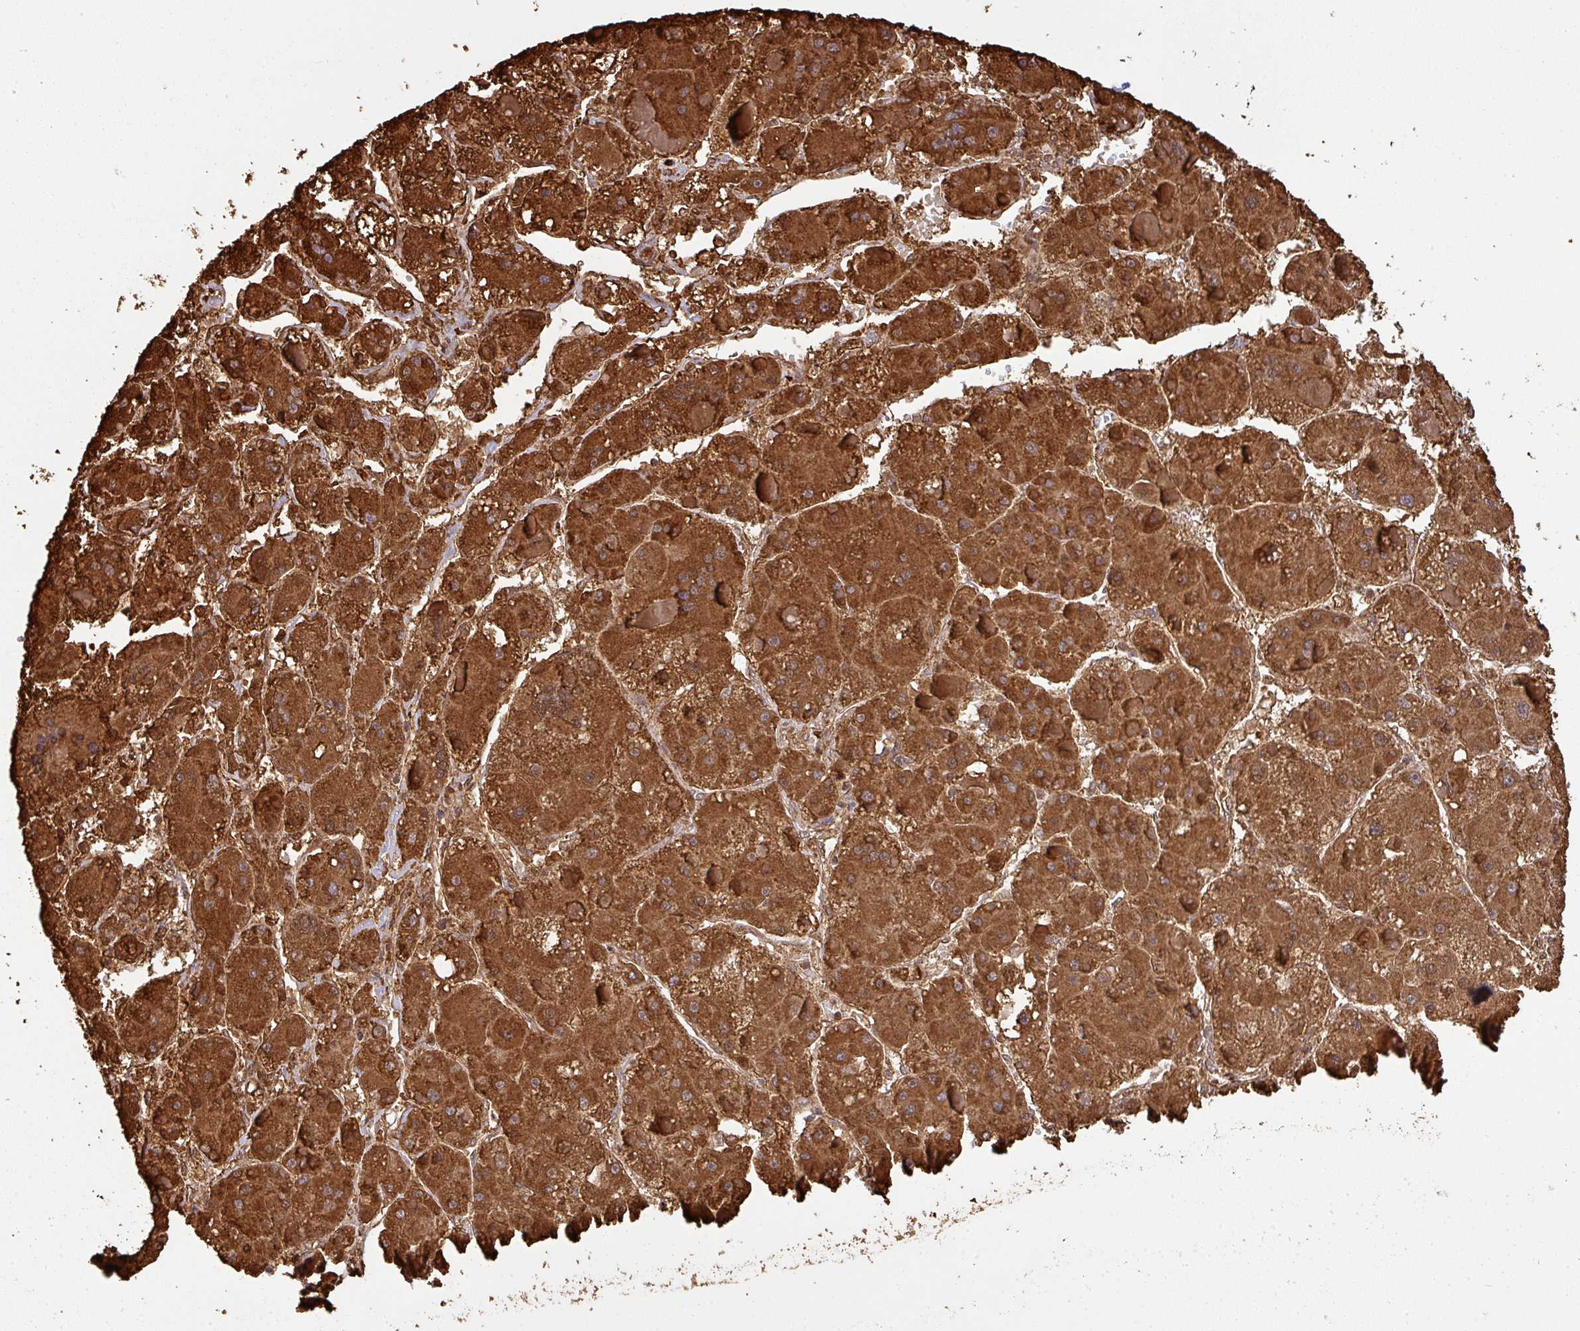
{"staining": {"intensity": "strong", "quantity": ">75%", "location": "cytoplasmic/membranous"}, "tissue": "liver cancer", "cell_type": "Tumor cells", "image_type": "cancer", "snomed": [{"axis": "morphology", "description": "Carcinoma, Hepatocellular, NOS"}, {"axis": "topography", "description": "Liver"}], "caption": "Immunohistochemistry histopathology image of neoplastic tissue: human hepatocellular carcinoma (liver) stained using IHC reveals high levels of strong protein expression localized specifically in the cytoplasmic/membranous of tumor cells, appearing as a cytoplasmic/membranous brown color.", "gene": "CCDC121", "patient": {"sex": "female", "age": 73}}